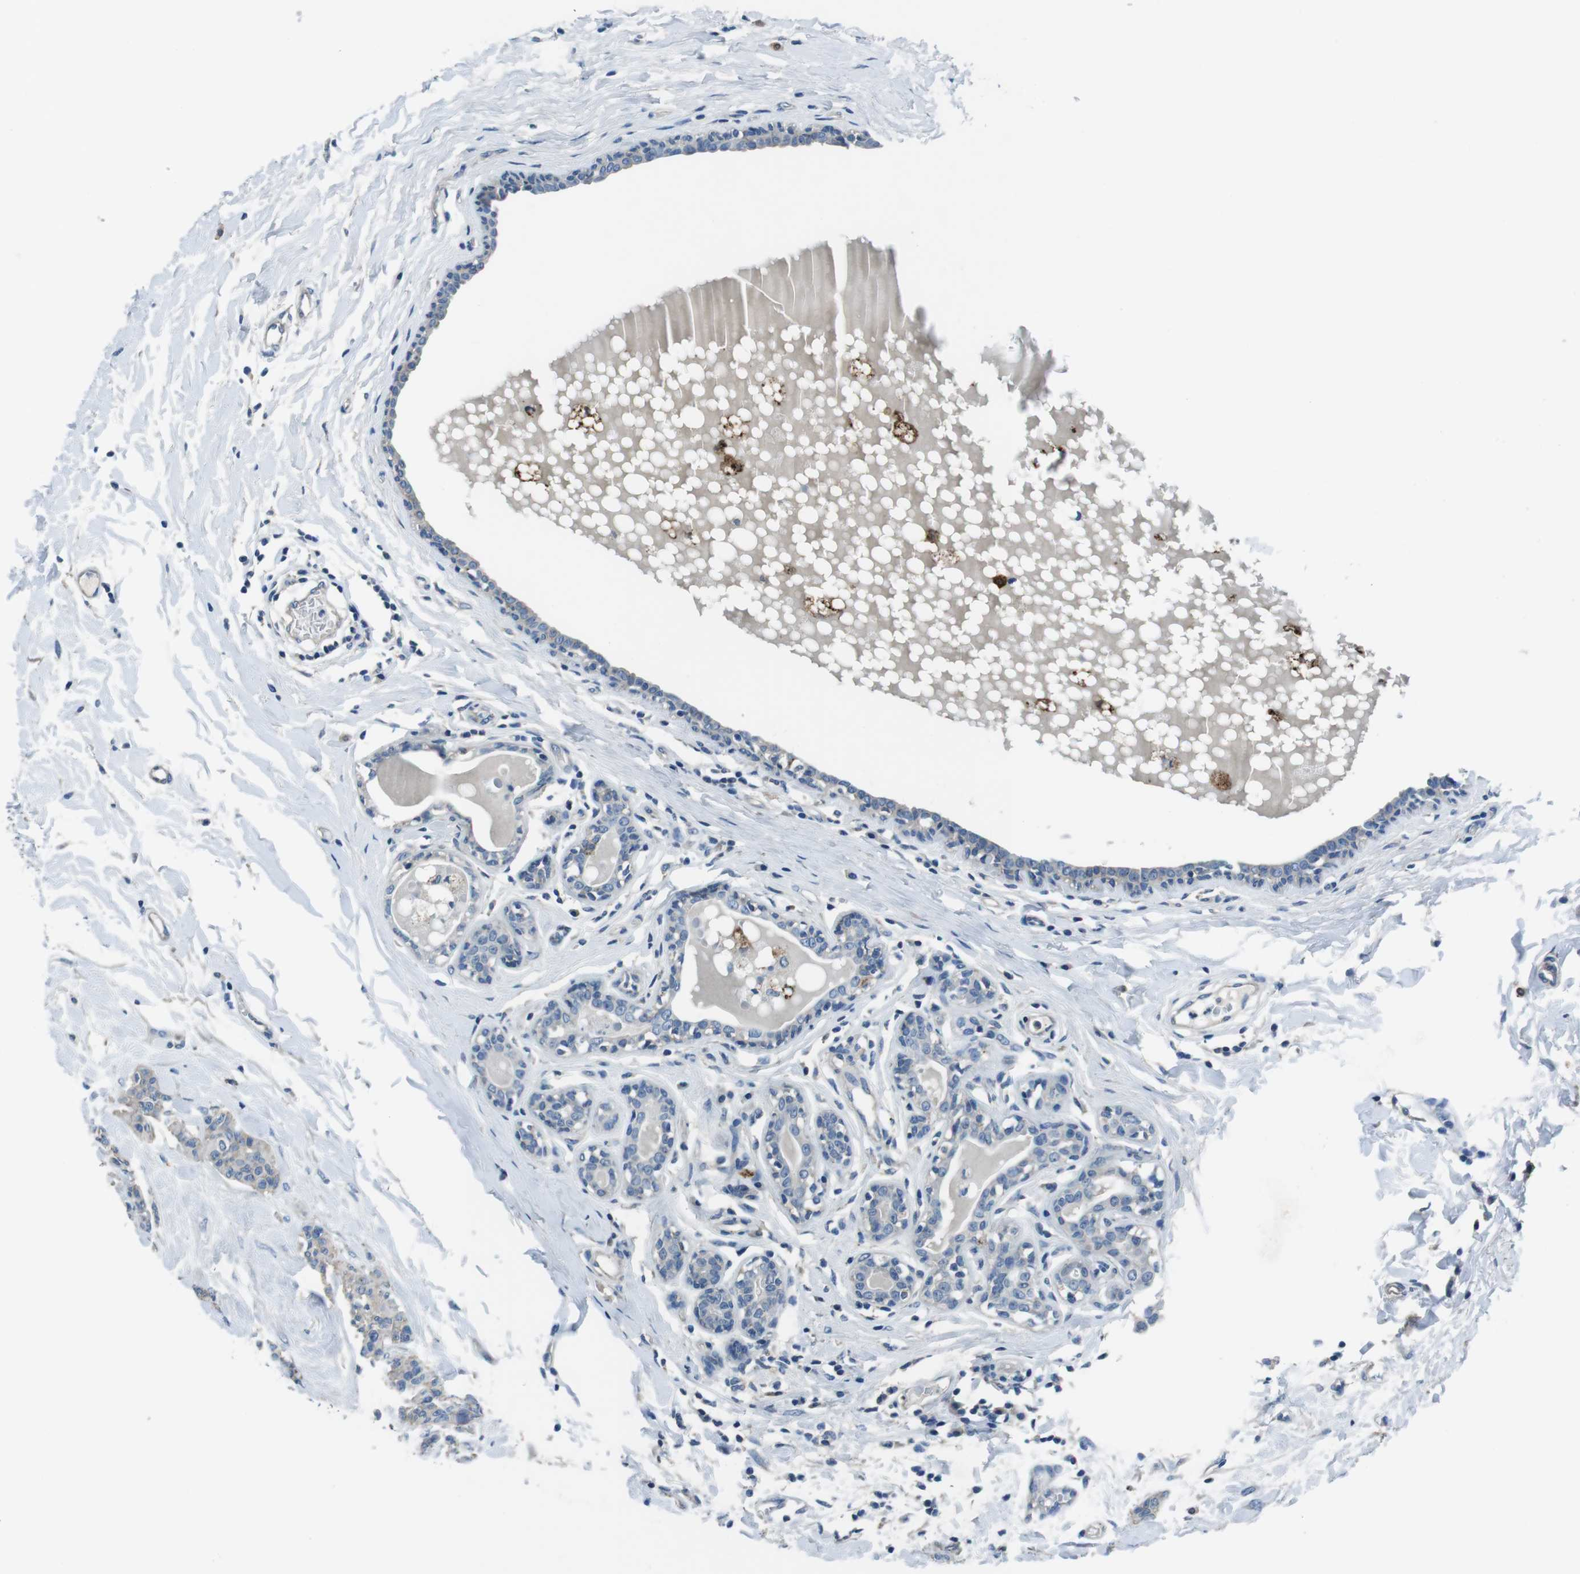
{"staining": {"intensity": "weak", "quantity": "<25%", "location": "cytoplasmic/membranous"}, "tissue": "breast cancer", "cell_type": "Tumor cells", "image_type": "cancer", "snomed": [{"axis": "morphology", "description": "Normal tissue, NOS"}, {"axis": "morphology", "description": "Duct carcinoma"}, {"axis": "topography", "description": "Breast"}], "caption": "There is no significant staining in tumor cells of infiltrating ductal carcinoma (breast).", "gene": "TULP3", "patient": {"sex": "female", "age": 40}}